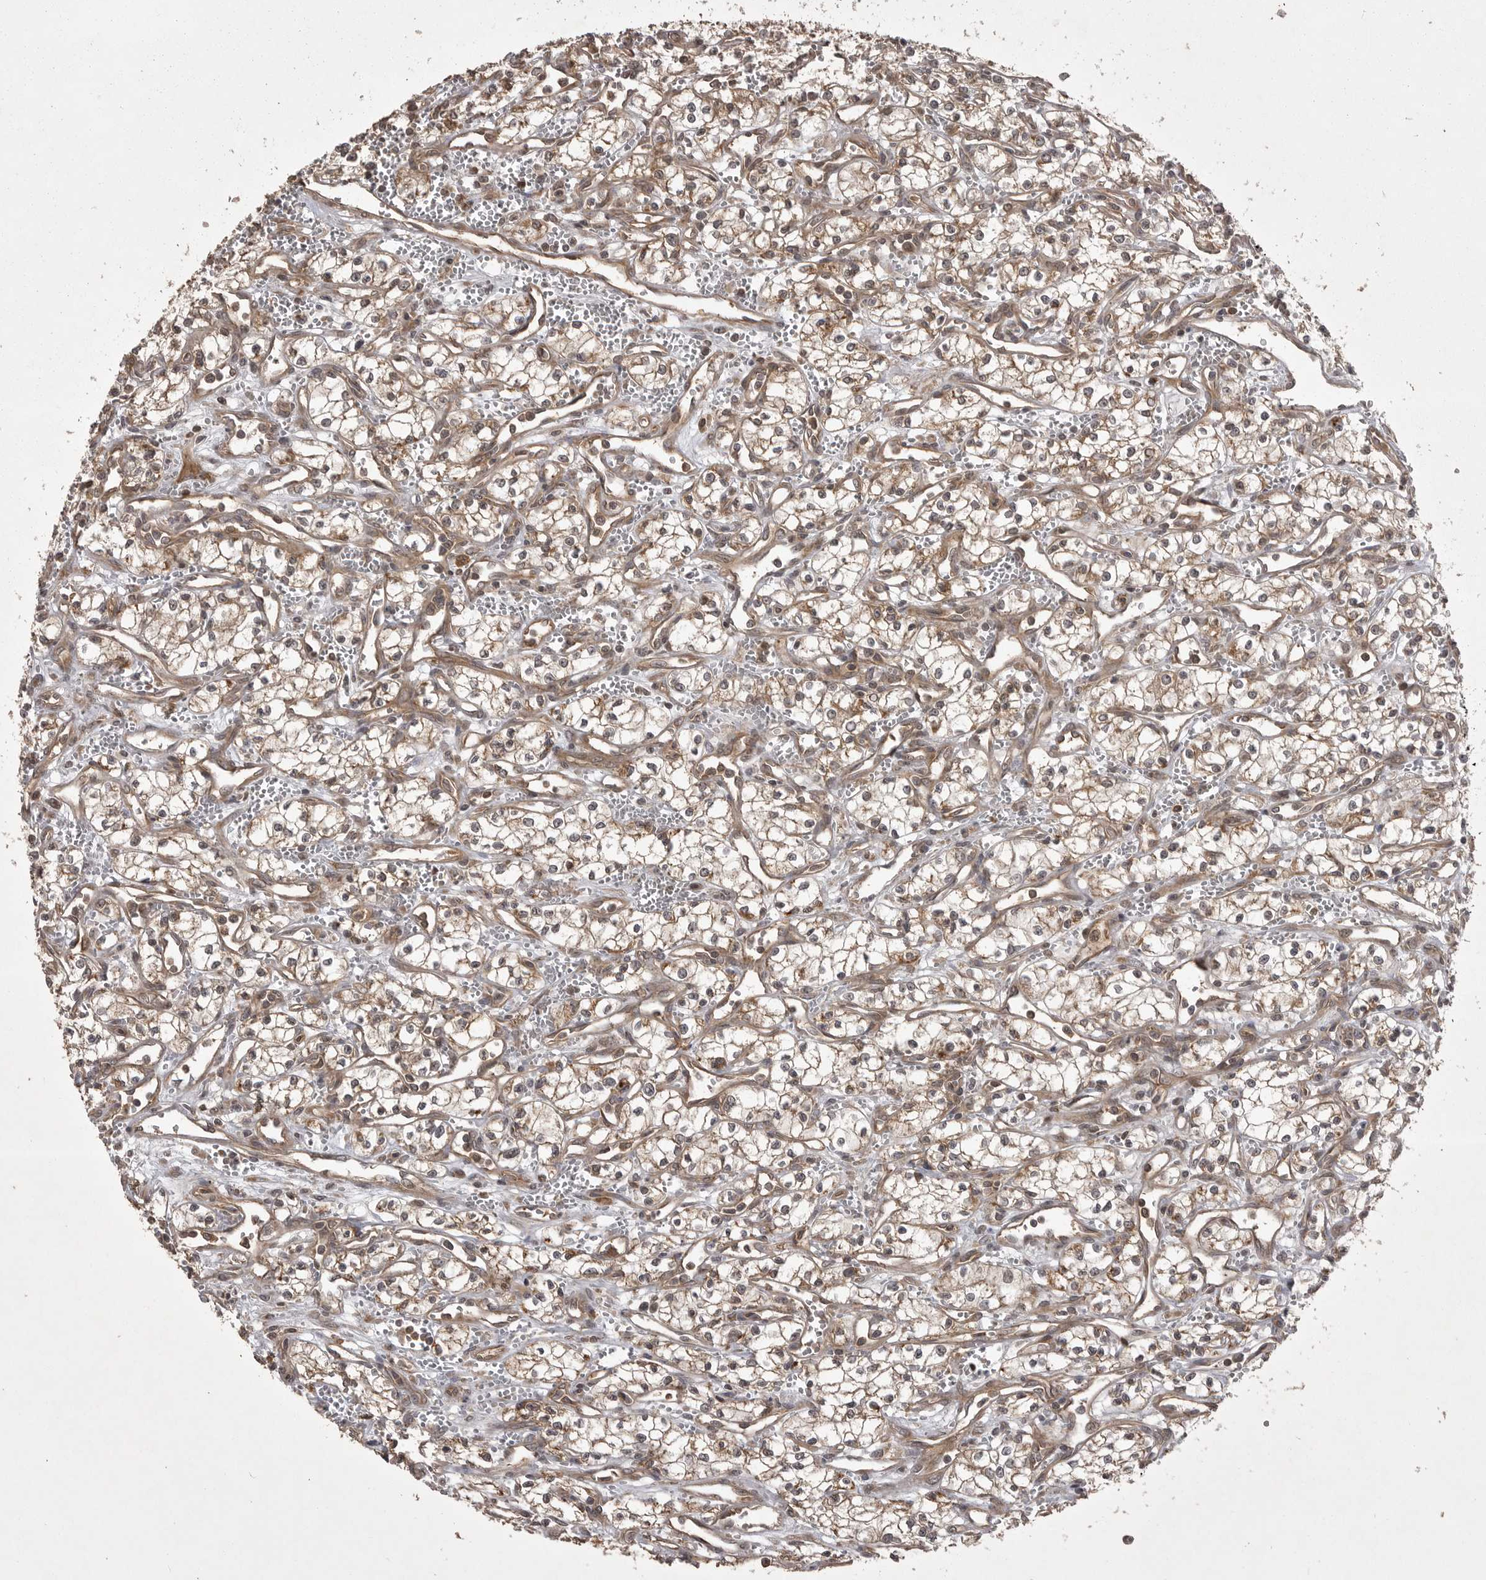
{"staining": {"intensity": "moderate", "quantity": ">75%", "location": "cytoplasmic/membranous"}, "tissue": "renal cancer", "cell_type": "Tumor cells", "image_type": "cancer", "snomed": [{"axis": "morphology", "description": "Adenocarcinoma, NOS"}, {"axis": "topography", "description": "Kidney"}], "caption": "Tumor cells display medium levels of moderate cytoplasmic/membranous expression in about >75% of cells in renal cancer (adenocarcinoma).", "gene": "STK24", "patient": {"sex": "male", "age": 59}}